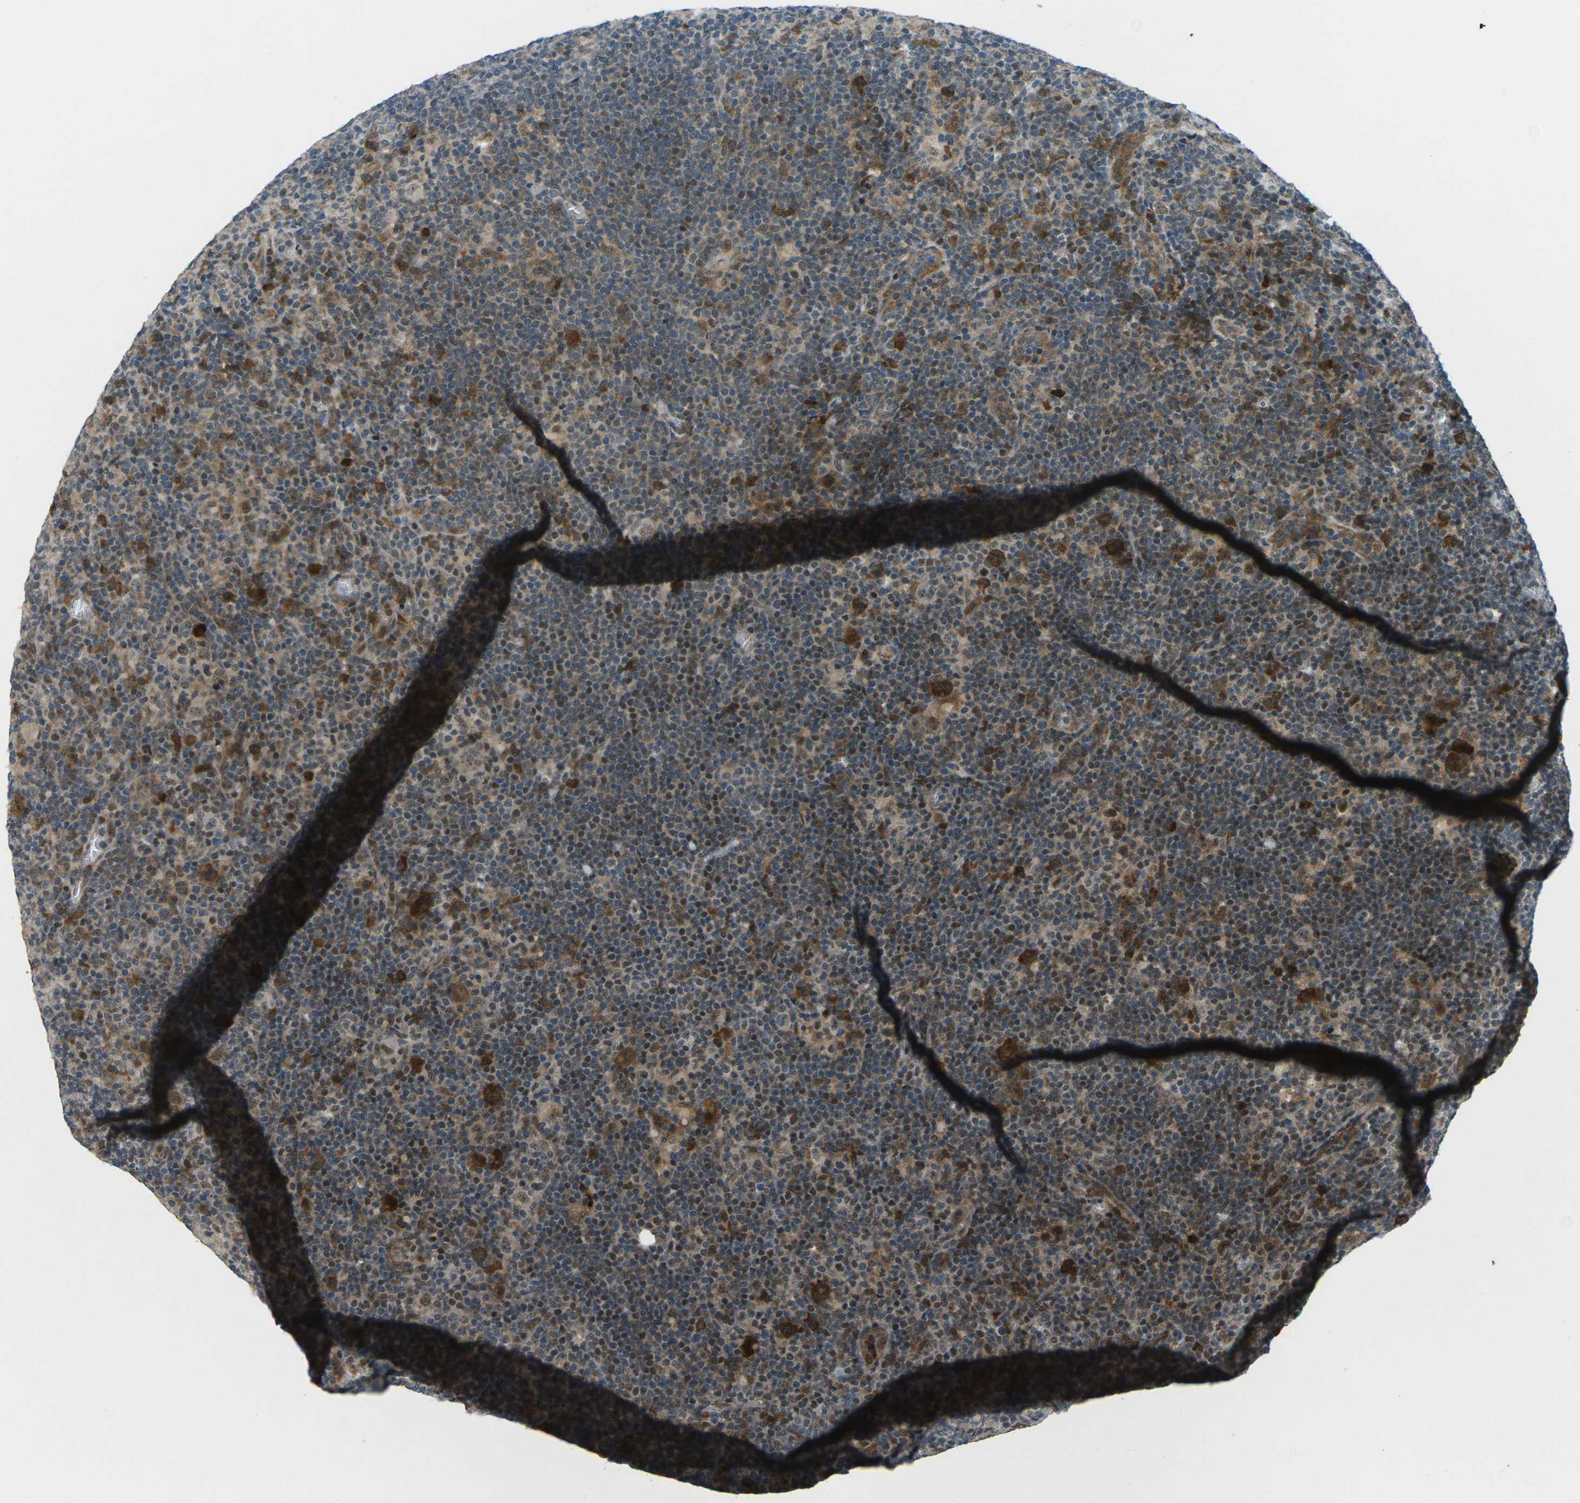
{"staining": {"intensity": "moderate", "quantity": ">75%", "location": "cytoplasmic/membranous"}, "tissue": "lymphoma", "cell_type": "Tumor cells", "image_type": "cancer", "snomed": [{"axis": "morphology", "description": "Hodgkin's disease, NOS"}, {"axis": "topography", "description": "Lymph node"}], "caption": "Immunohistochemistry (DAB) staining of human Hodgkin's disease reveals moderate cytoplasmic/membranous protein expression in approximately >75% of tumor cells.", "gene": "UBE2S", "patient": {"sex": "female", "age": 57}}